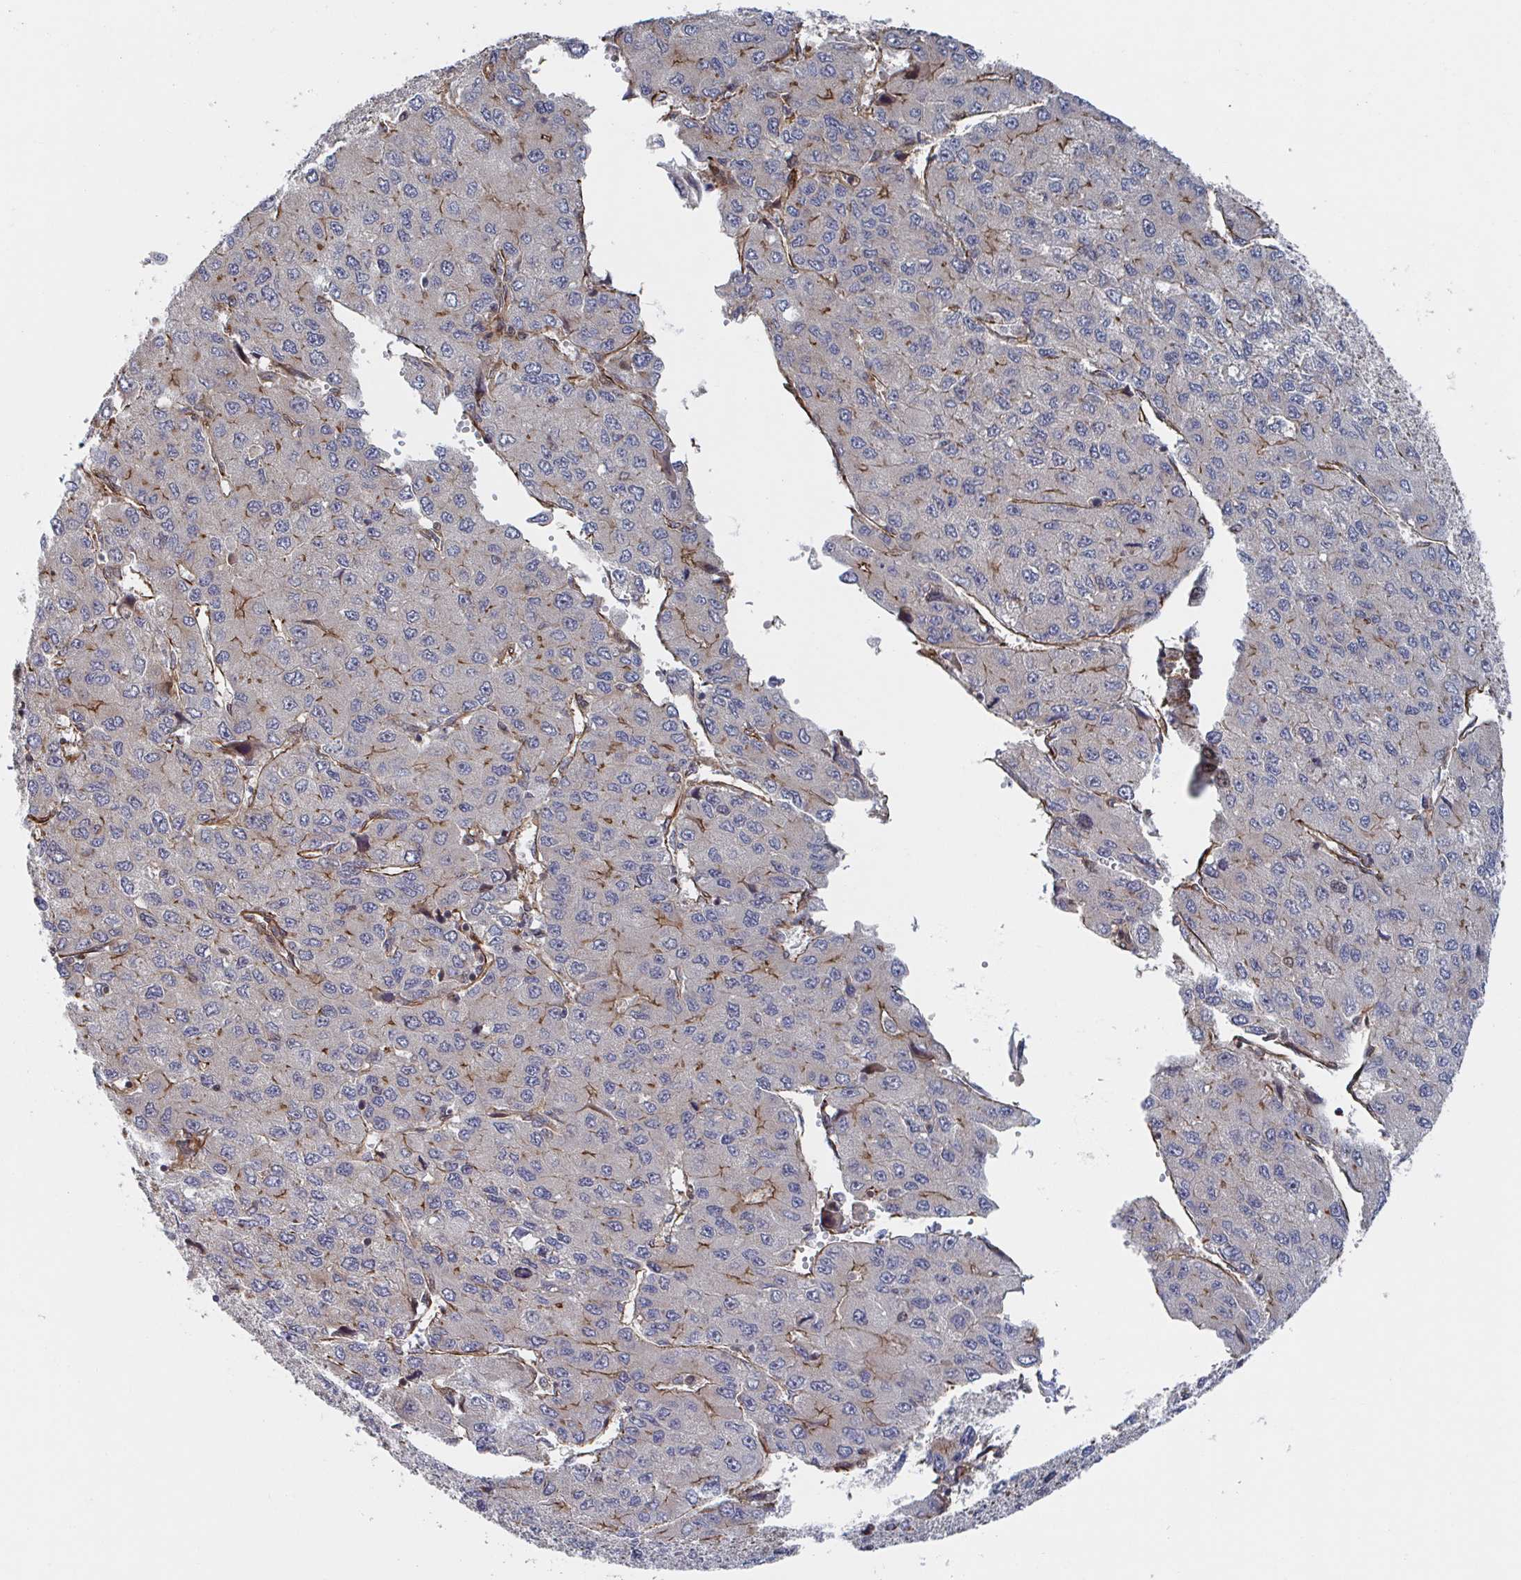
{"staining": {"intensity": "negative", "quantity": "none", "location": "none"}, "tissue": "liver cancer", "cell_type": "Tumor cells", "image_type": "cancer", "snomed": [{"axis": "morphology", "description": "Carcinoma, Hepatocellular, NOS"}, {"axis": "topography", "description": "Liver"}], "caption": "IHC image of liver cancer (hepatocellular carcinoma) stained for a protein (brown), which shows no staining in tumor cells.", "gene": "DVL3", "patient": {"sex": "female", "age": 66}}